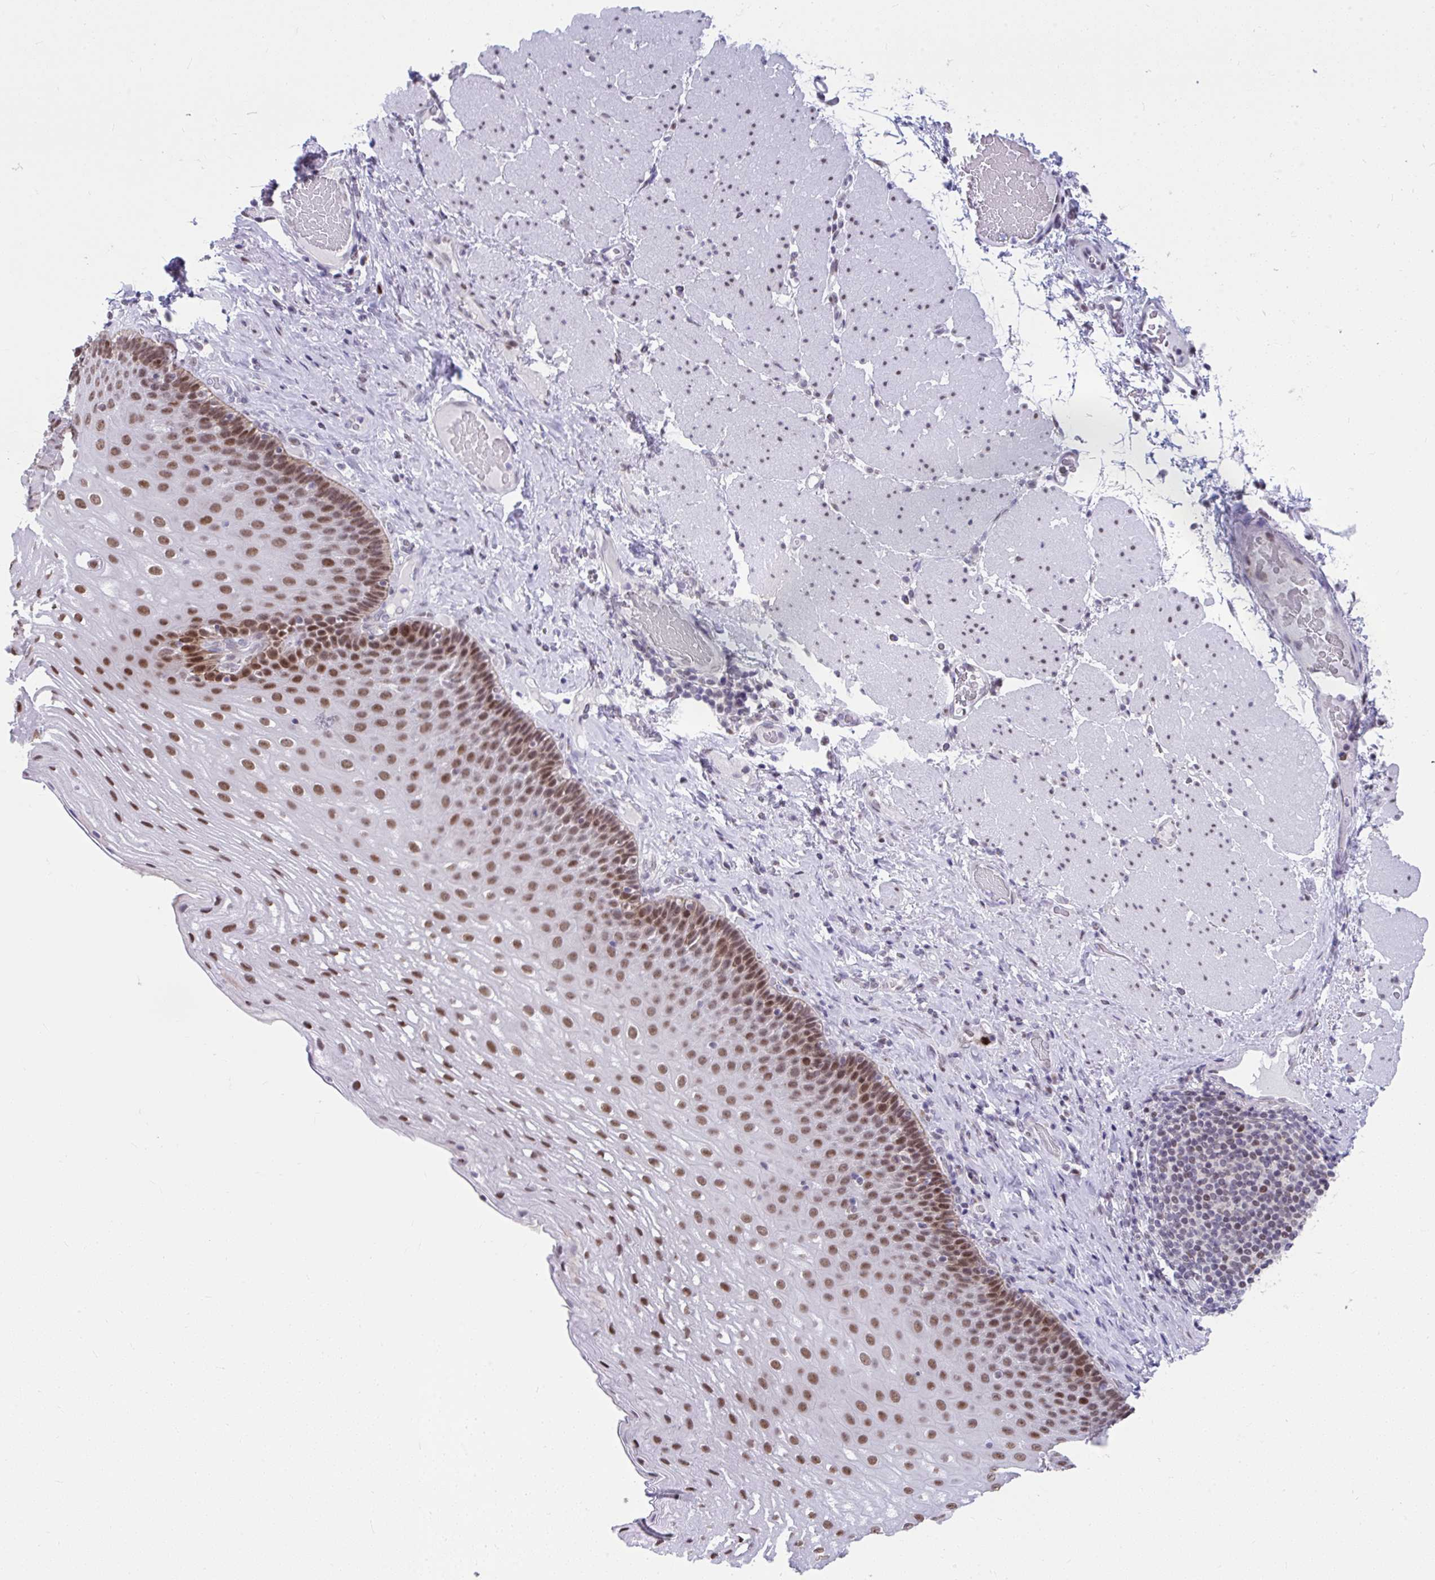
{"staining": {"intensity": "strong", "quantity": ">75%", "location": "nuclear"}, "tissue": "esophagus", "cell_type": "Squamous epithelial cells", "image_type": "normal", "snomed": [{"axis": "morphology", "description": "Normal tissue, NOS"}, {"axis": "topography", "description": "Esophagus"}], "caption": "DAB (3,3'-diaminobenzidine) immunohistochemical staining of unremarkable esophagus reveals strong nuclear protein staining in about >75% of squamous epithelial cells.", "gene": "SLC35C2", "patient": {"sex": "male", "age": 62}}